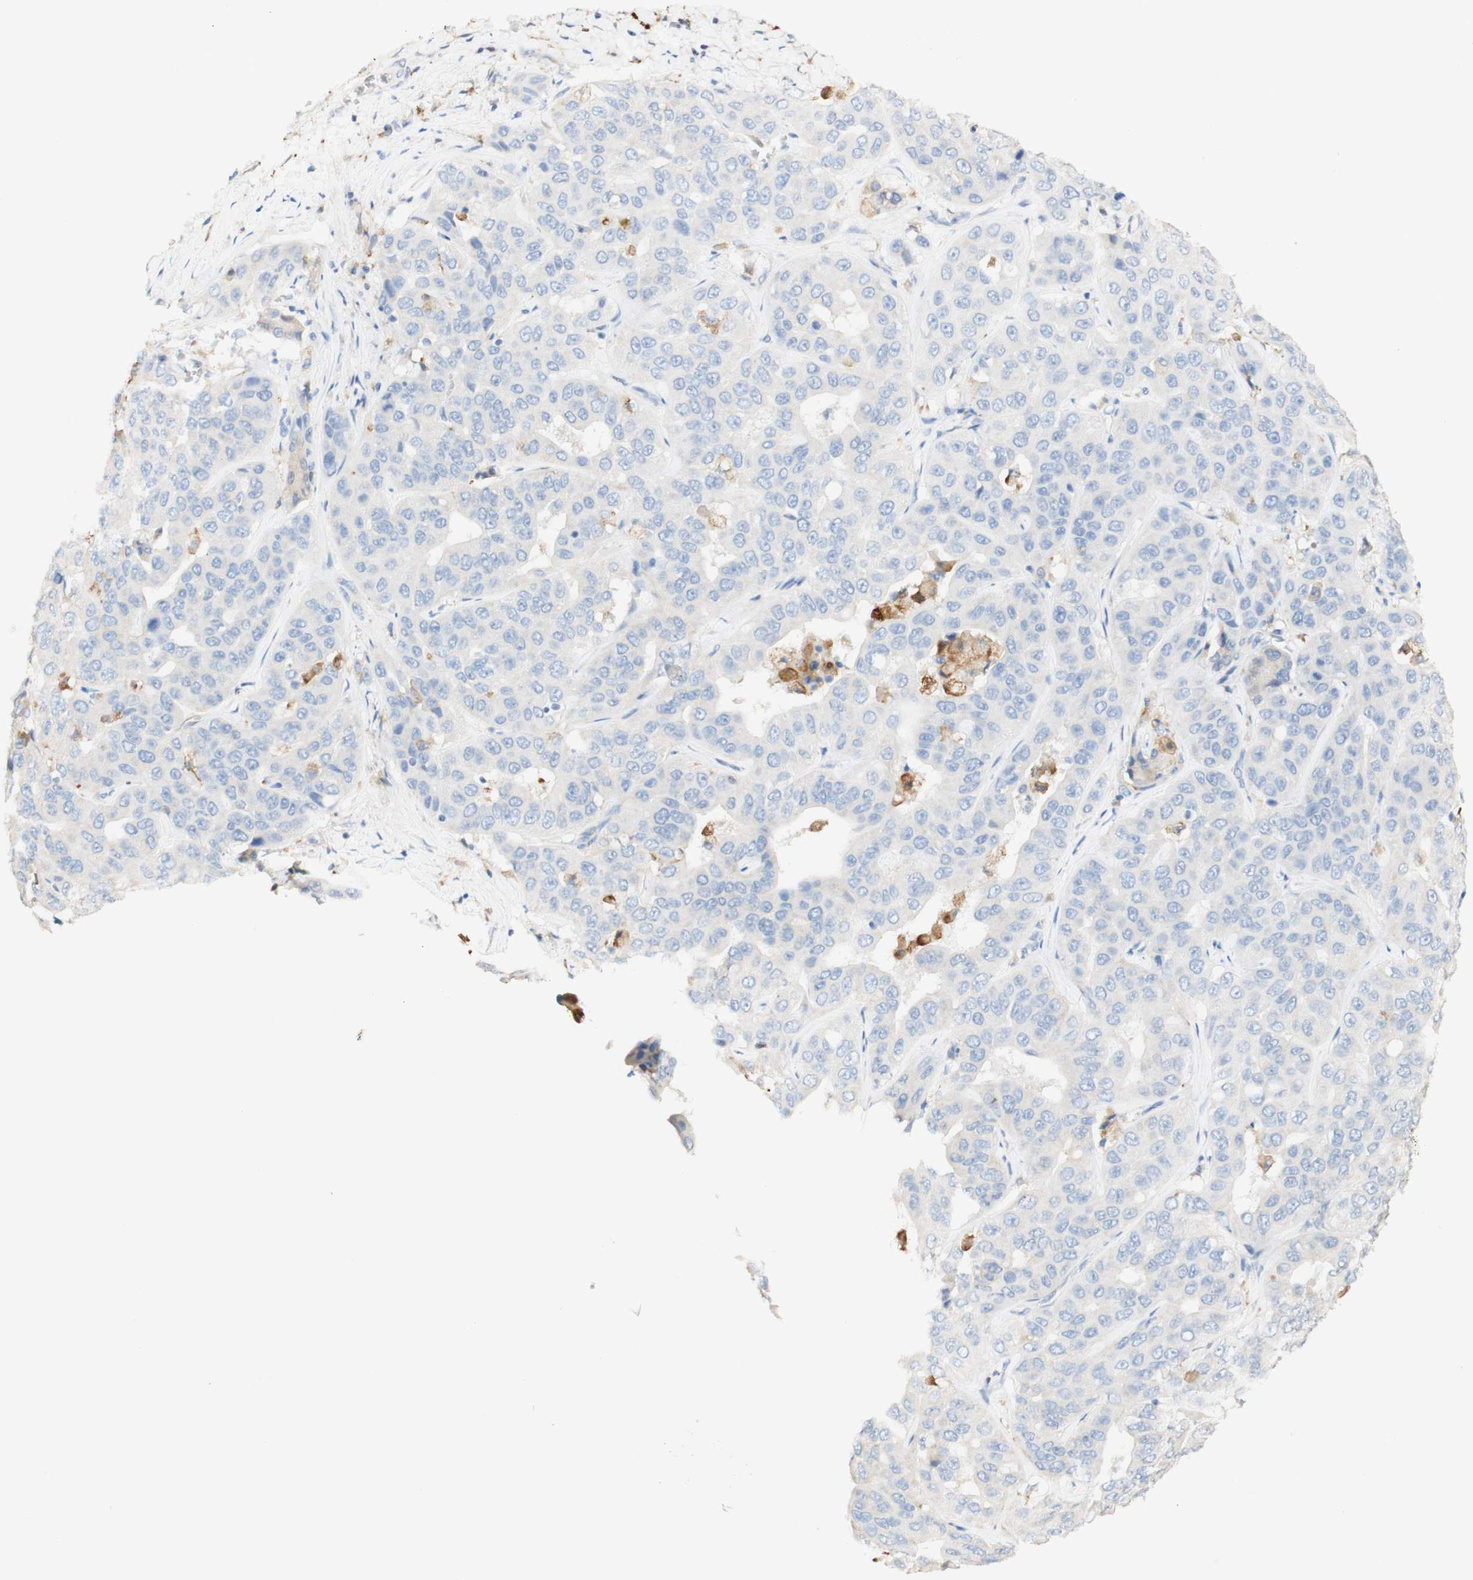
{"staining": {"intensity": "negative", "quantity": "none", "location": "none"}, "tissue": "liver cancer", "cell_type": "Tumor cells", "image_type": "cancer", "snomed": [{"axis": "morphology", "description": "Cholangiocarcinoma"}, {"axis": "topography", "description": "Liver"}], "caption": "This is an immunohistochemistry (IHC) image of liver cholangiocarcinoma. There is no positivity in tumor cells.", "gene": "FCGRT", "patient": {"sex": "female", "age": 52}}